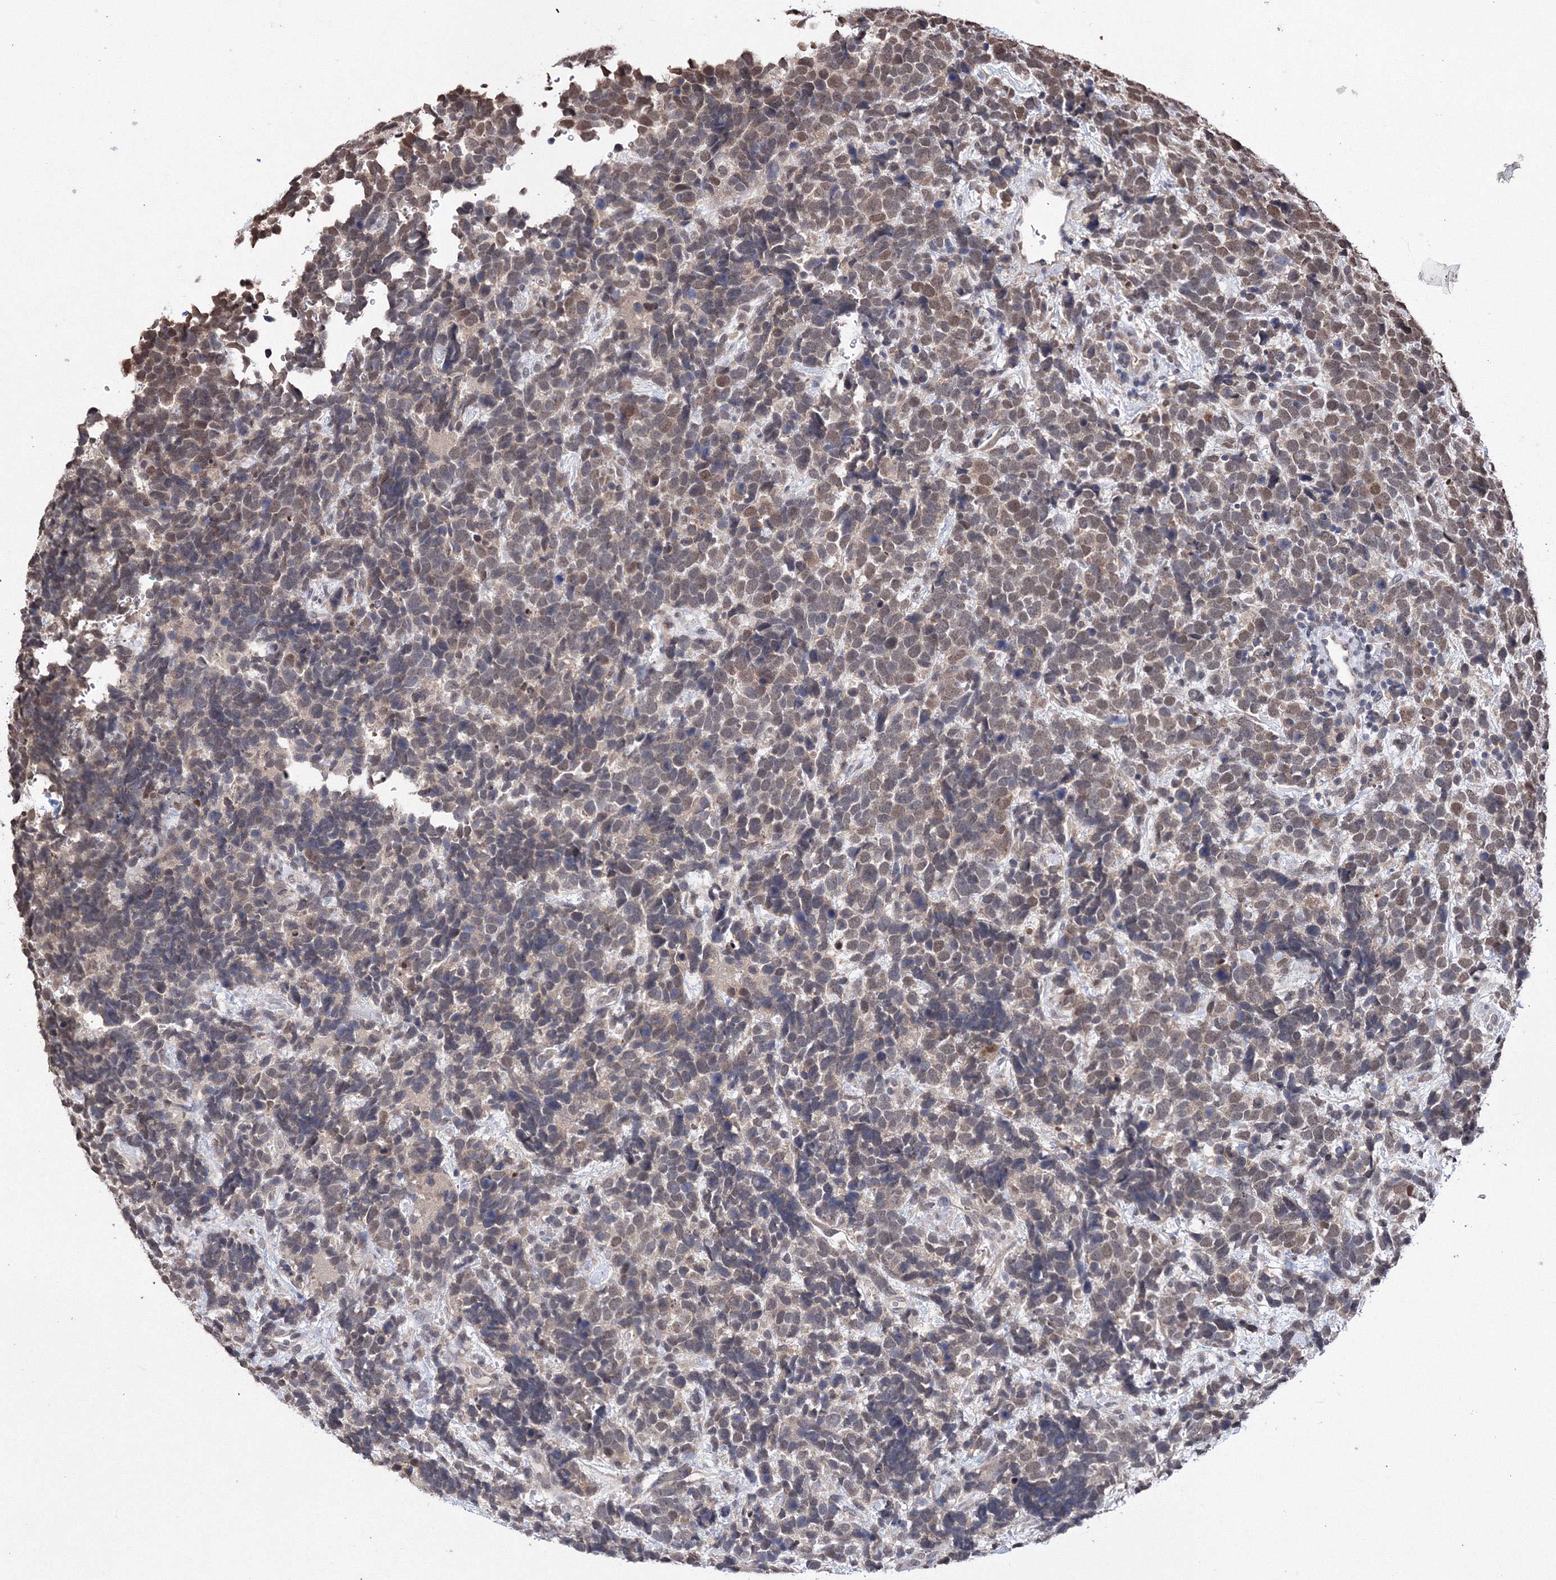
{"staining": {"intensity": "moderate", "quantity": "25%-75%", "location": "nuclear"}, "tissue": "urothelial cancer", "cell_type": "Tumor cells", "image_type": "cancer", "snomed": [{"axis": "morphology", "description": "Urothelial carcinoma, High grade"}, {"axis": "topography", "description": "Urinary bladder"}], "caption": "Protein staining shows moderate nuclear expression in approximately 25%-75% of tumor cells in urothelial cancer. (DAB (3,3'-diaminobenzidine) = brown stain, brightfield microscopy at high magnification).", "gene": "GPN1", "patient": {"sex": "female", "age": 82}}